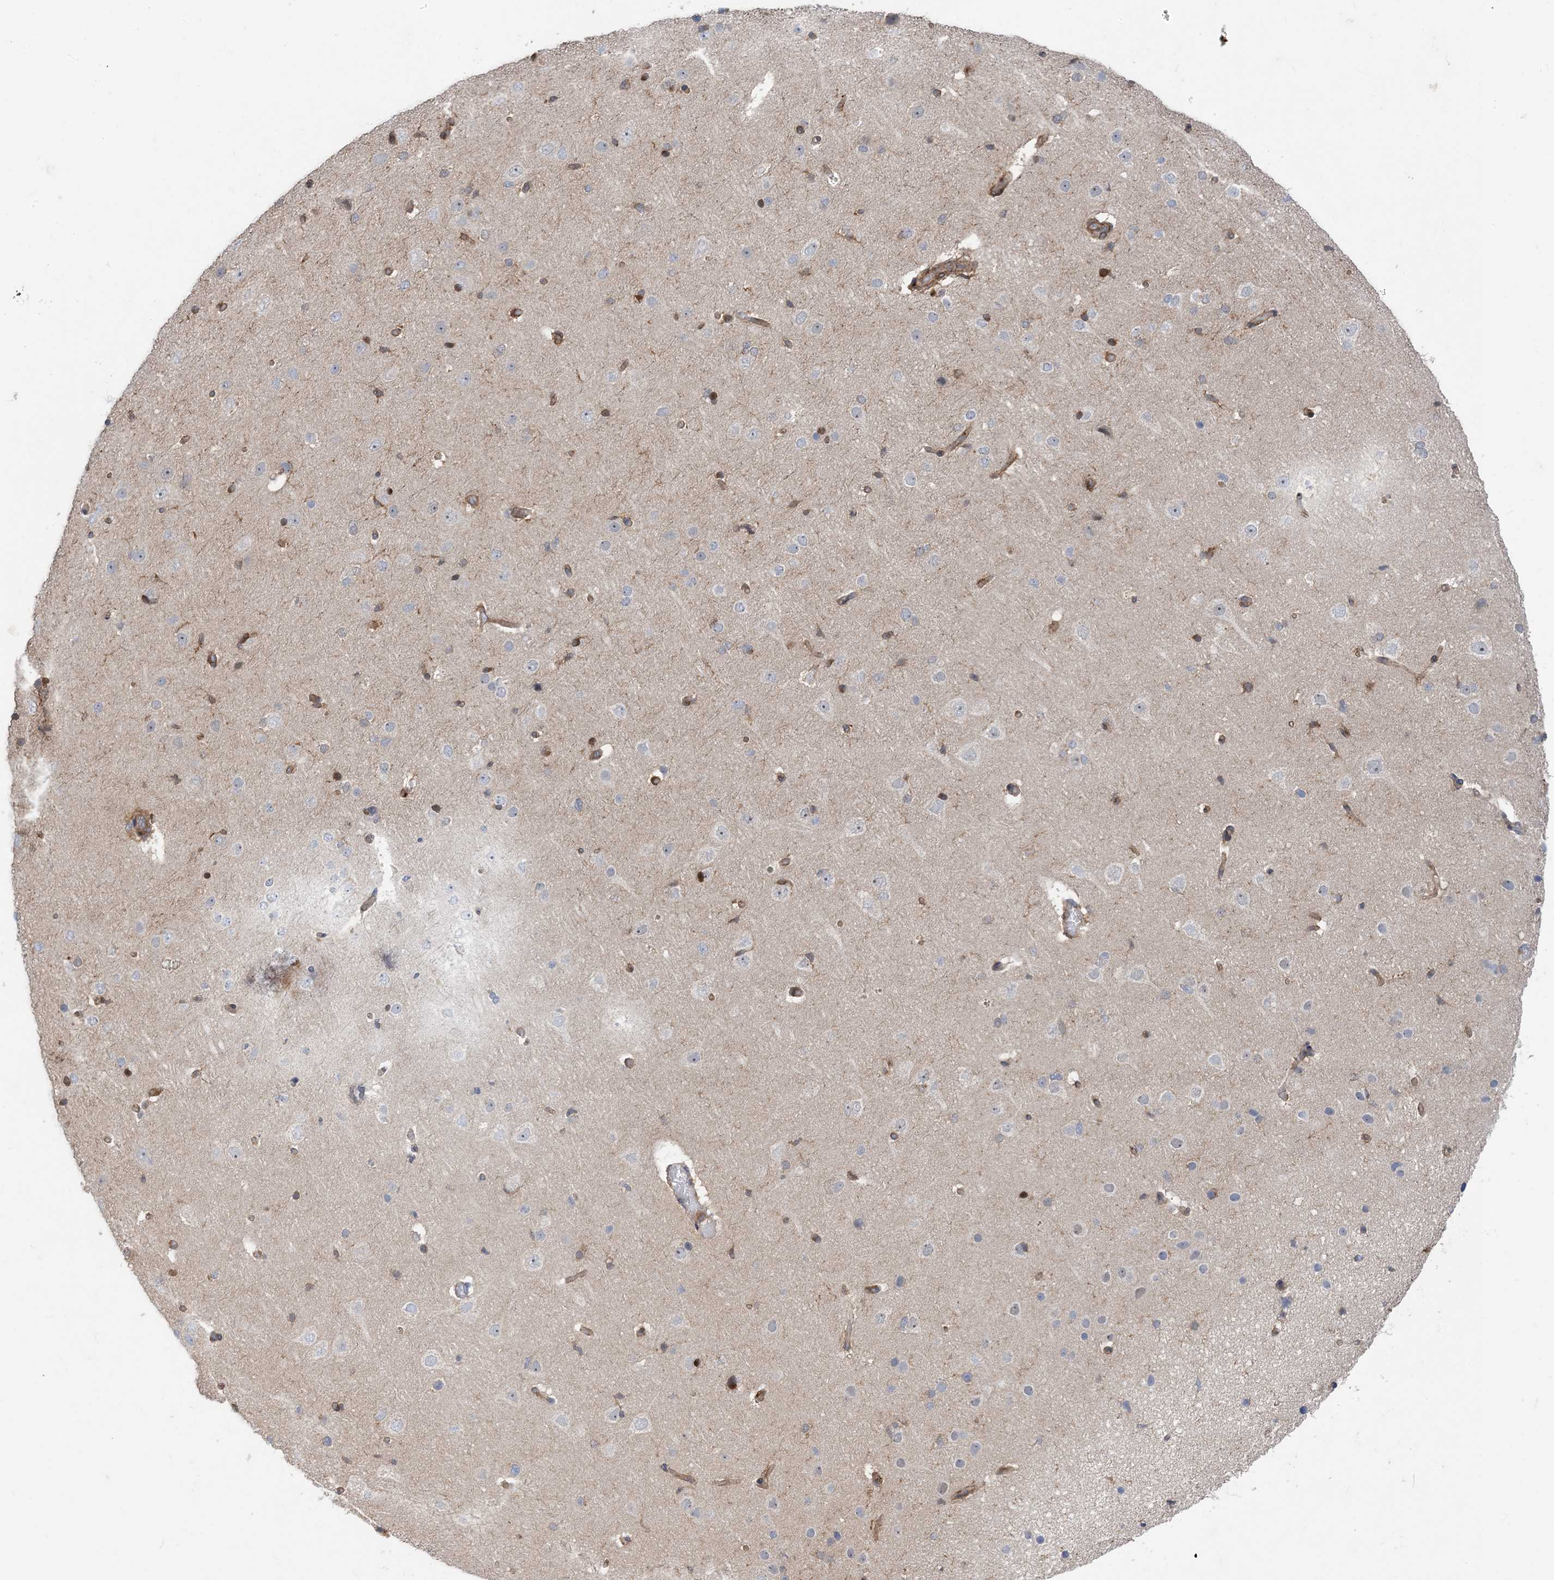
{"staining": {"intensity": "moderate", "quantity": ">75%", "location": "cytoplasmic/membranous"}, "tissue": "cerebral cortex", "cell_type": "Endothelial cells", "image_type": "normal", "snomed": [{"axis": "morphology", "description": "Normal tissue, NOS"}, {"axis": "topography", "description": "Cerebral cortex"}], "caption": "Cerebral cortex stained with DAB (3,3'-diaminobenzidine) immunohistochemistry (IHC) demonstrates medium levels of moderate cytoplasmic/membranous staining in about >75% of endothelial cells. (Stains: DAB (3,3'-diaminobenzidine) in brown, nuclei in blue, Microscopy: brightfield microscopy at high magnification).", "gene": "HS1BP3", "patient": {"sex": "male", "age": 34}}